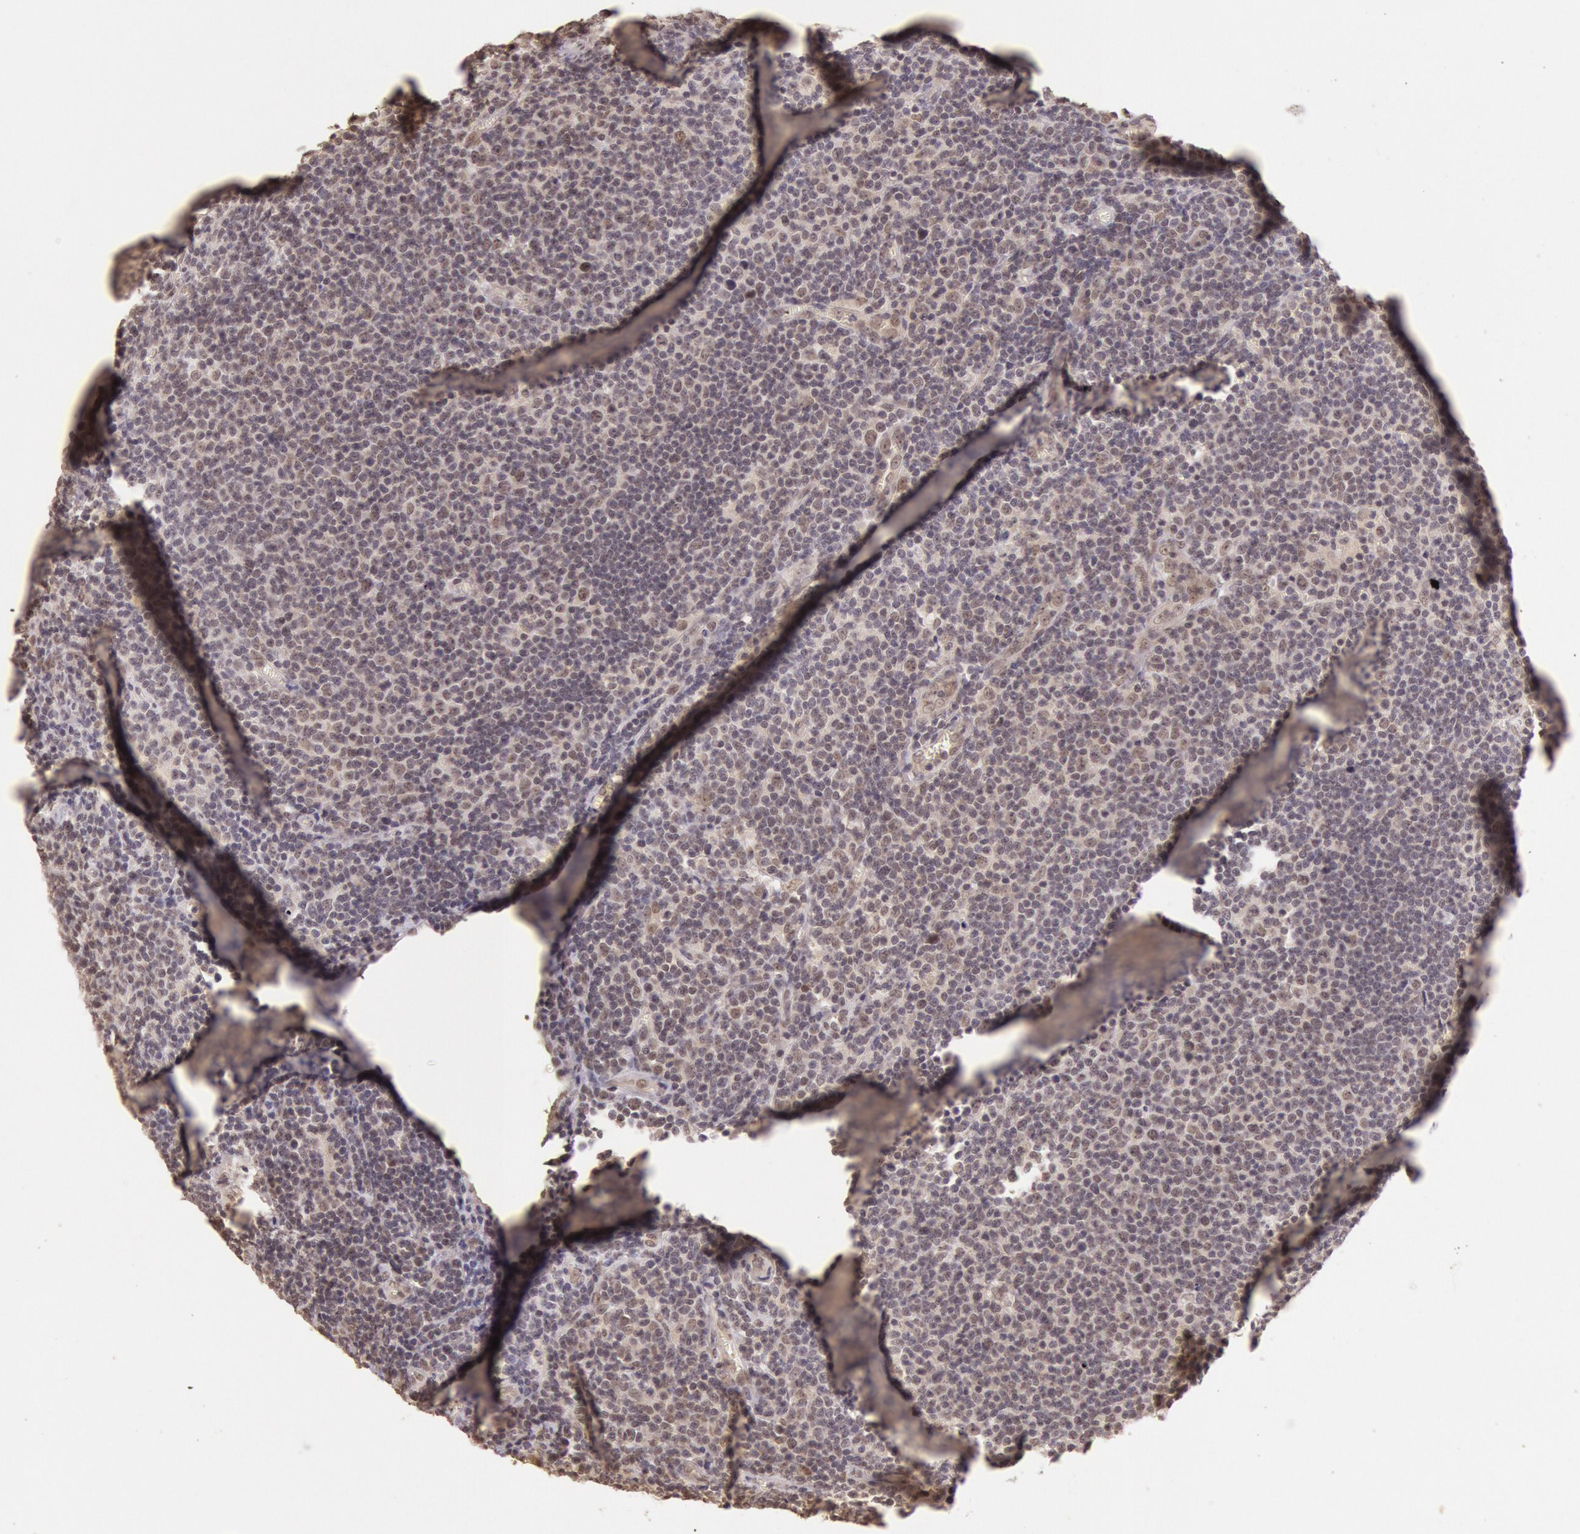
{"staining": {"intensity": "negative", "quantity": "none", "location": "none"}, "tissue": "lymphoma", "cell_type": "Tumor cells", "image_type": "cancer", "snomed": [{"axis": "morphology", "description": "Malignant lymphoma, non-Hodgkin's type, Low grade"}, {"axis": "topography", "description": "Lymph node"}], "caption": "IHC histopathology image of malignant lymphoma, non-Hodgkin's type (low-grade) stained for a protein (brown), which shows no staining in tumor cells. Brightfield microscopy of immunohistochemistry stained with DAB (brown) and hematoxylin (blue), captured at high magnification.", "gene": "RTL10", "patient": {"sex": "male", "age": 74}}